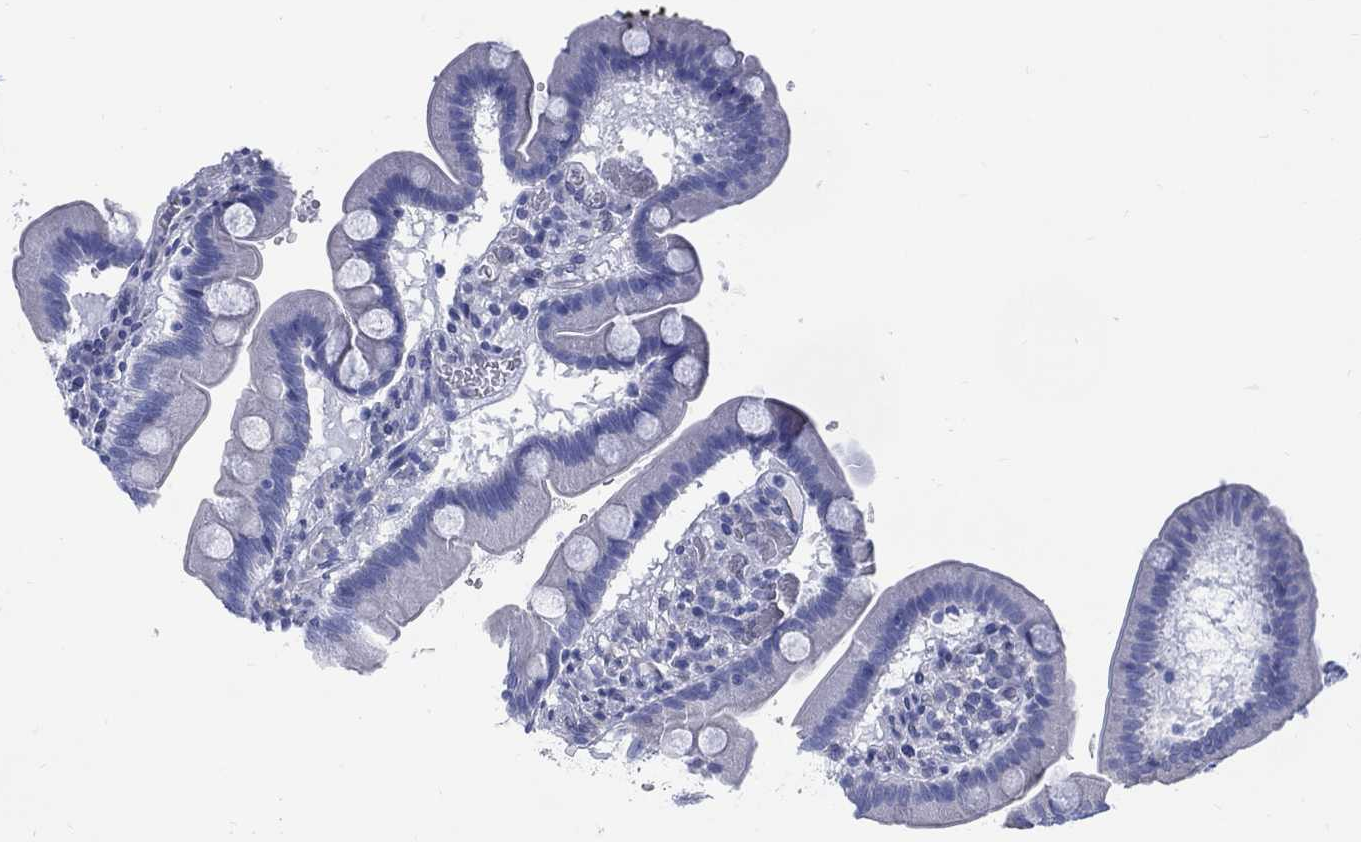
{"staining": {"intensity": "negative", "quantity": "none", "location": "none"}, "tissue": "duodenum", "cell_type": "Glandular cells", "image_type": "normal", "snomed": [{"axis": "morphology", "description": "Normal tissue, NOS"}, {"axis": "topography", "description": "Duodenum"}], "caption": "Immunohistochemical staining of normal duodenum displays no significant expression in glandular cells.", "gene": "DDI1", "patient": {"sex": "male", "age": 59}}